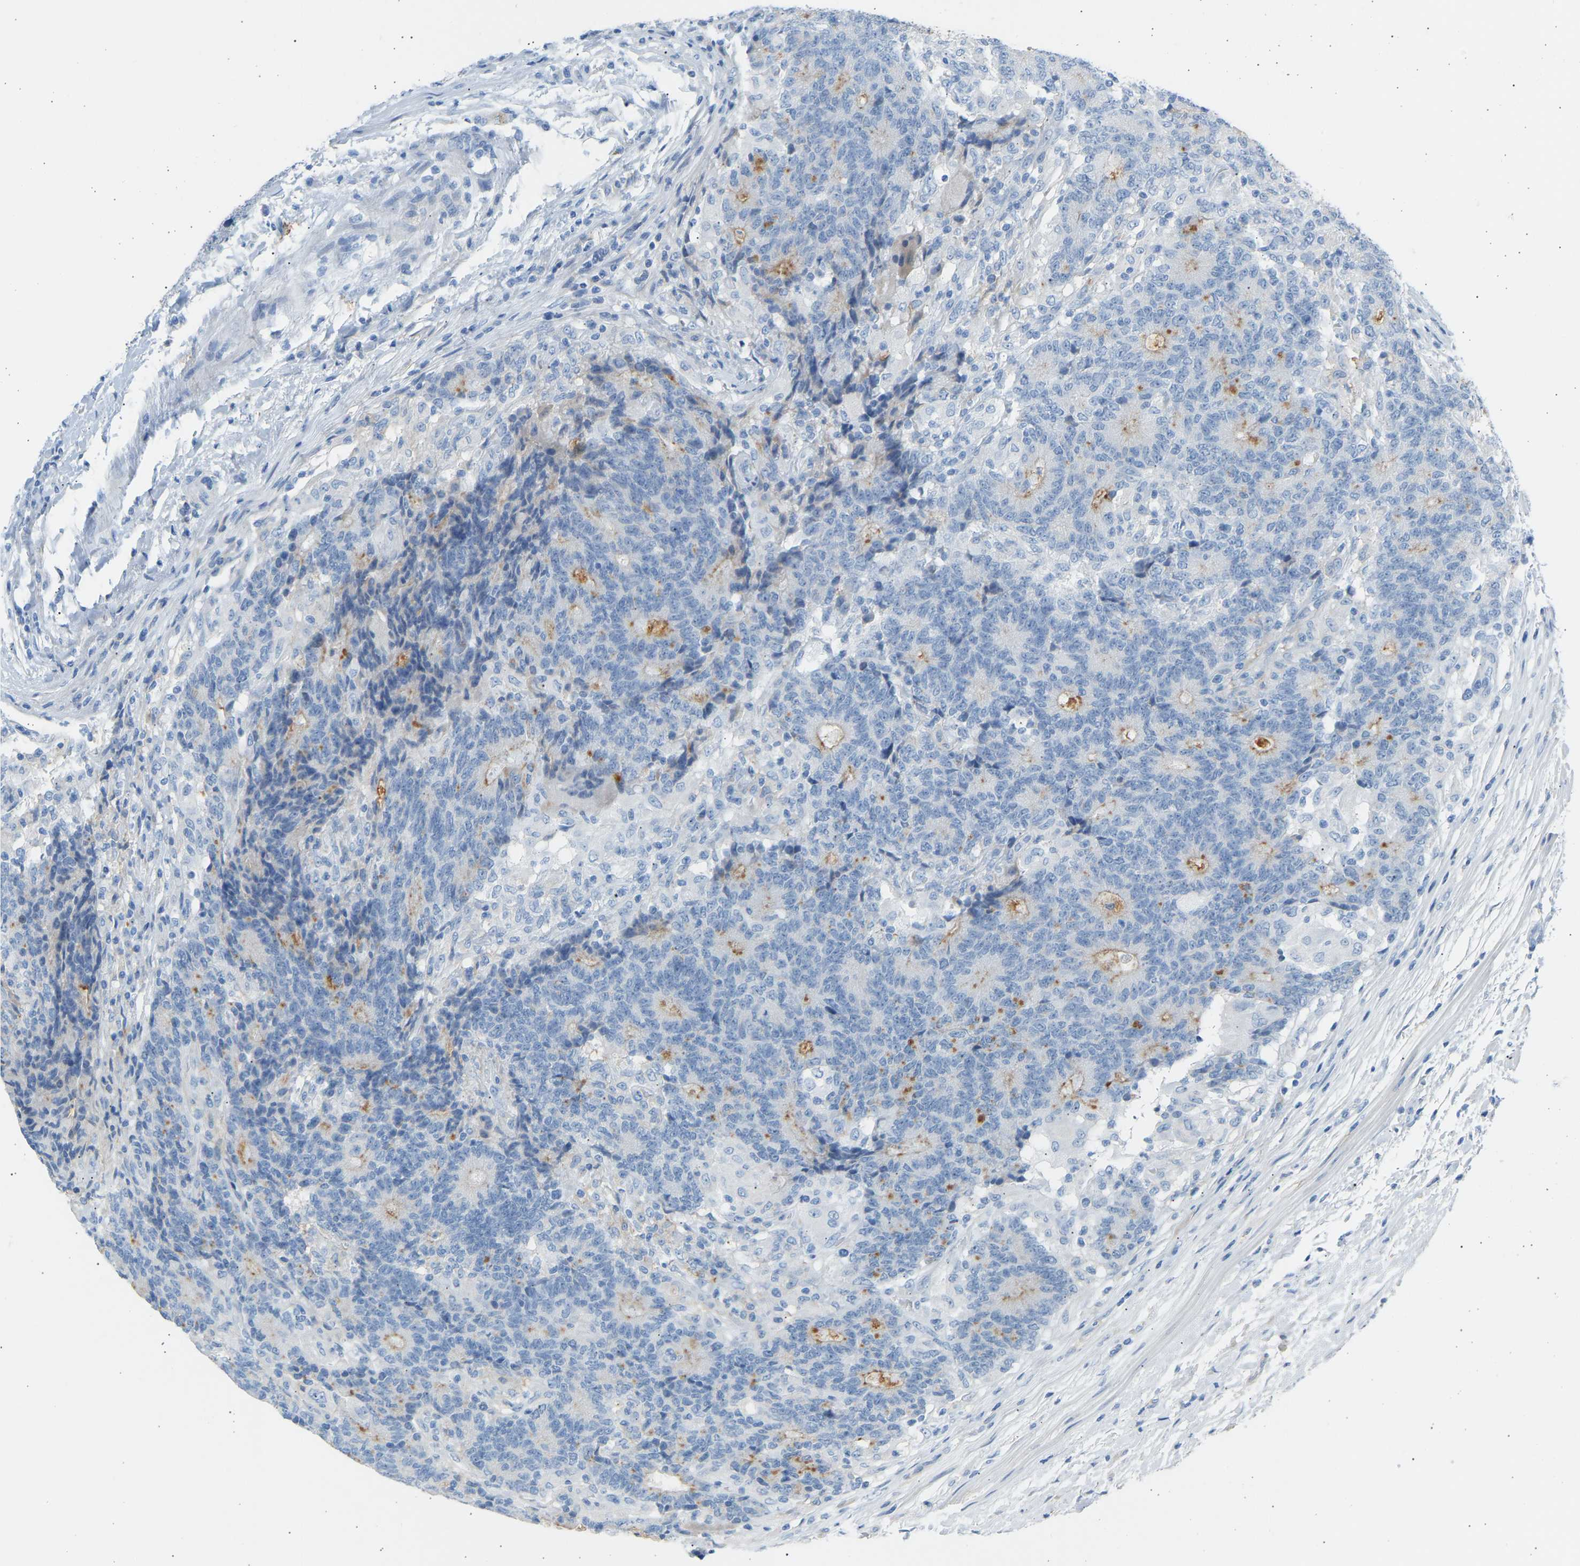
{"staining": {"intensity": "moderate", "quantity": "<25%", "location": "cytoplasmic/membranous"}, "tissue": "colorectal cancer", "cell_type": "Tumor cells", "image_type": "cancer", "snomed": [{"axis": "morphology", "description": "Normal tissue, NOS"}, {"axis": "morphology", "description": "Adenocarcinoma, NOS"}, {"axis": "topography", "description": "Colon"}], "caption": "Moderate cytoplasmic/membranous expression is appreciated in about <25% of tumor cells in colorectal cancer (adenocarcinoma). The staining is performed using DAB brown chromogen to label protein expression. The nuclei are counter-stained blue using hematoxylin.", "gene": "GNAS", "patient": {"sex": "female", "age": 75}}